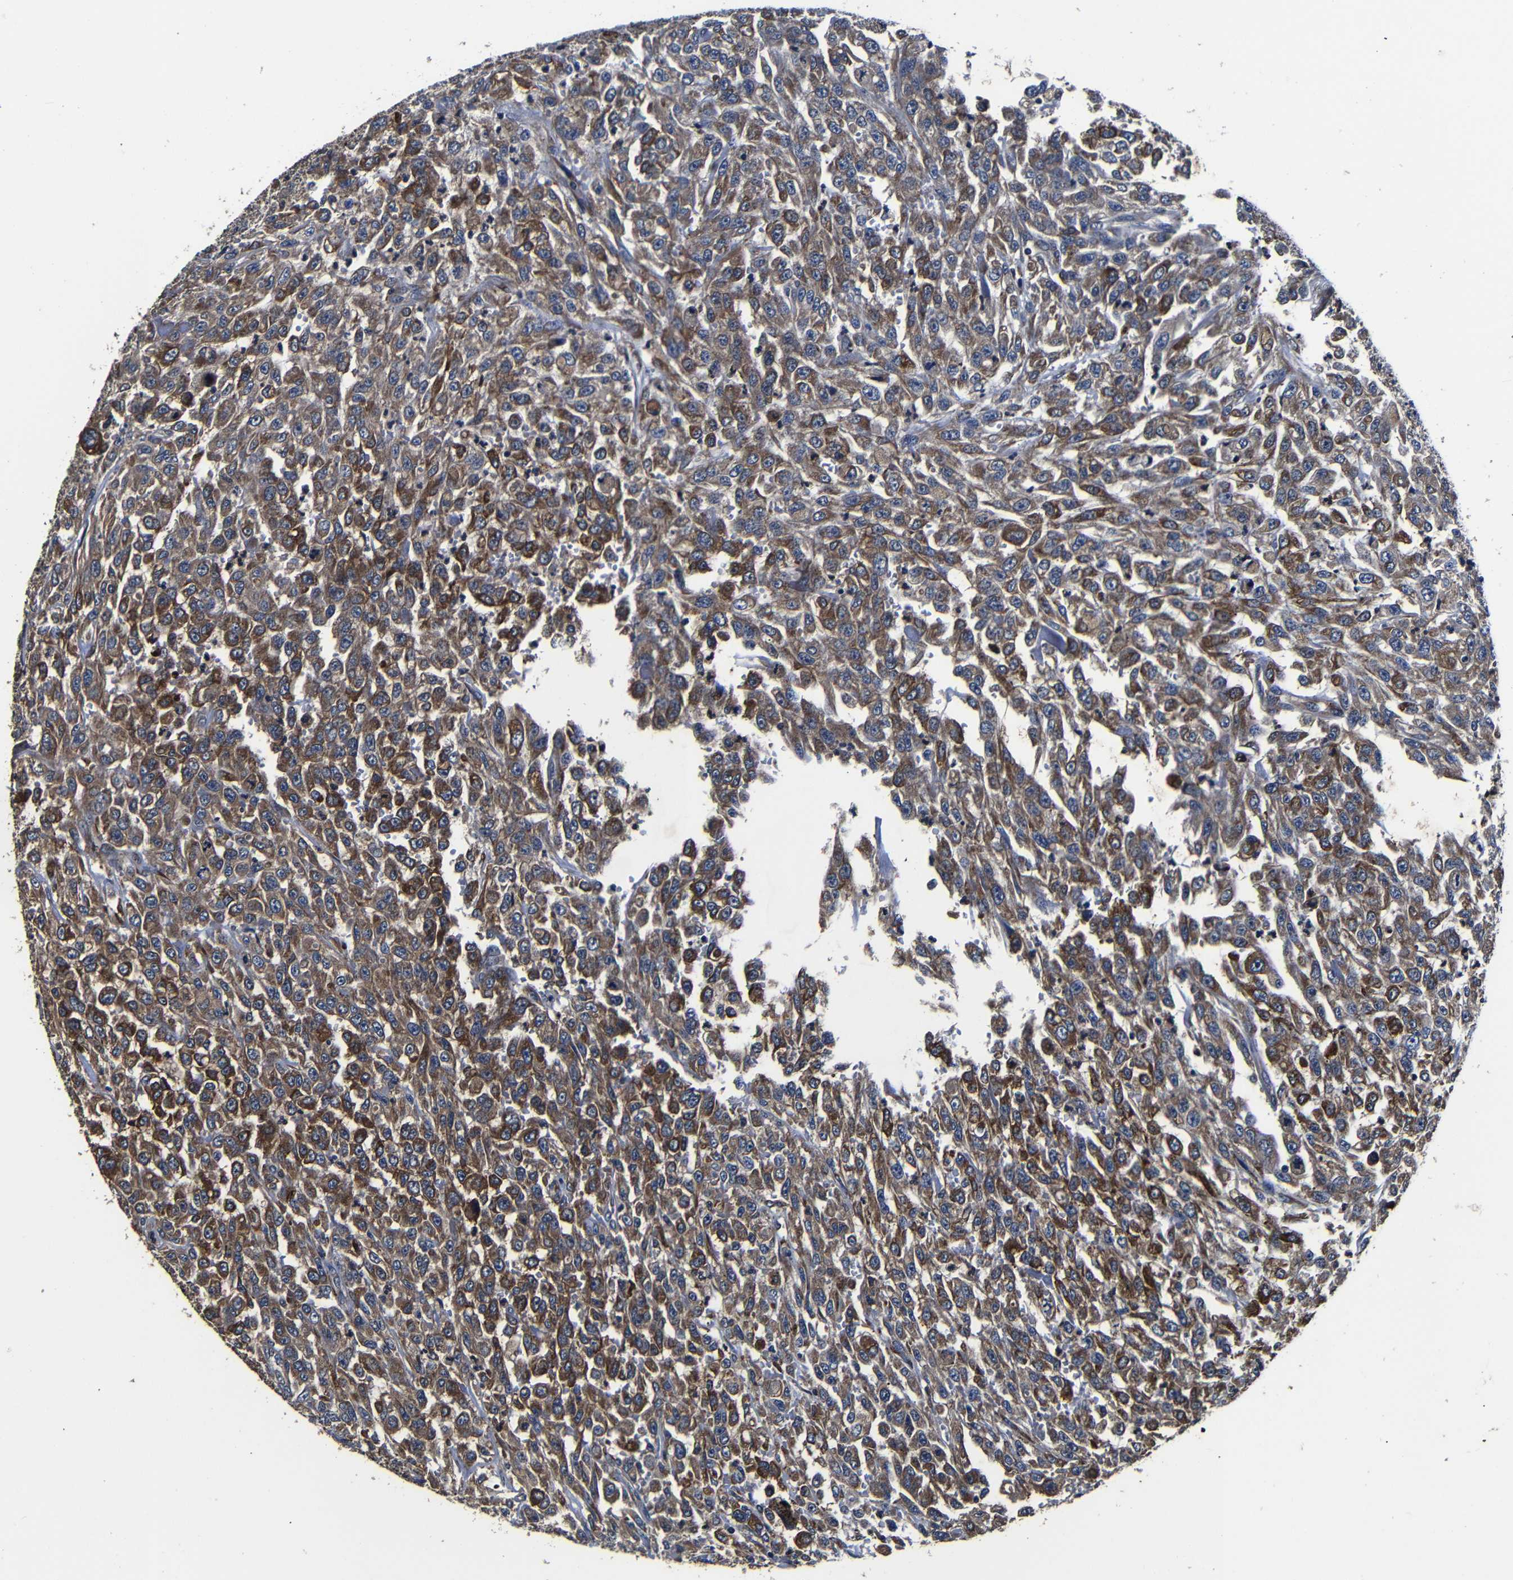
{"staining": {"intensity": "moderate", "quantity": ">75%", "location": "cytoplasmic/membranous"}, "tissue": "urothelial cancer", "cell_type": "Tumor cells", "image_type": "cancer", "snomed": [{"axis": "morphology", "description": "Urothelial carcinoma, High grade"}, {"axis": "topography", "description": "Urinary bladder"}], "caption": "Urothelial cancer tissue exhibits moderate cytoplasmic/membranous expression in about >75% of tumor cells", "gene": "SCN9A", "patient": {"sex": "male", "age": 46}}